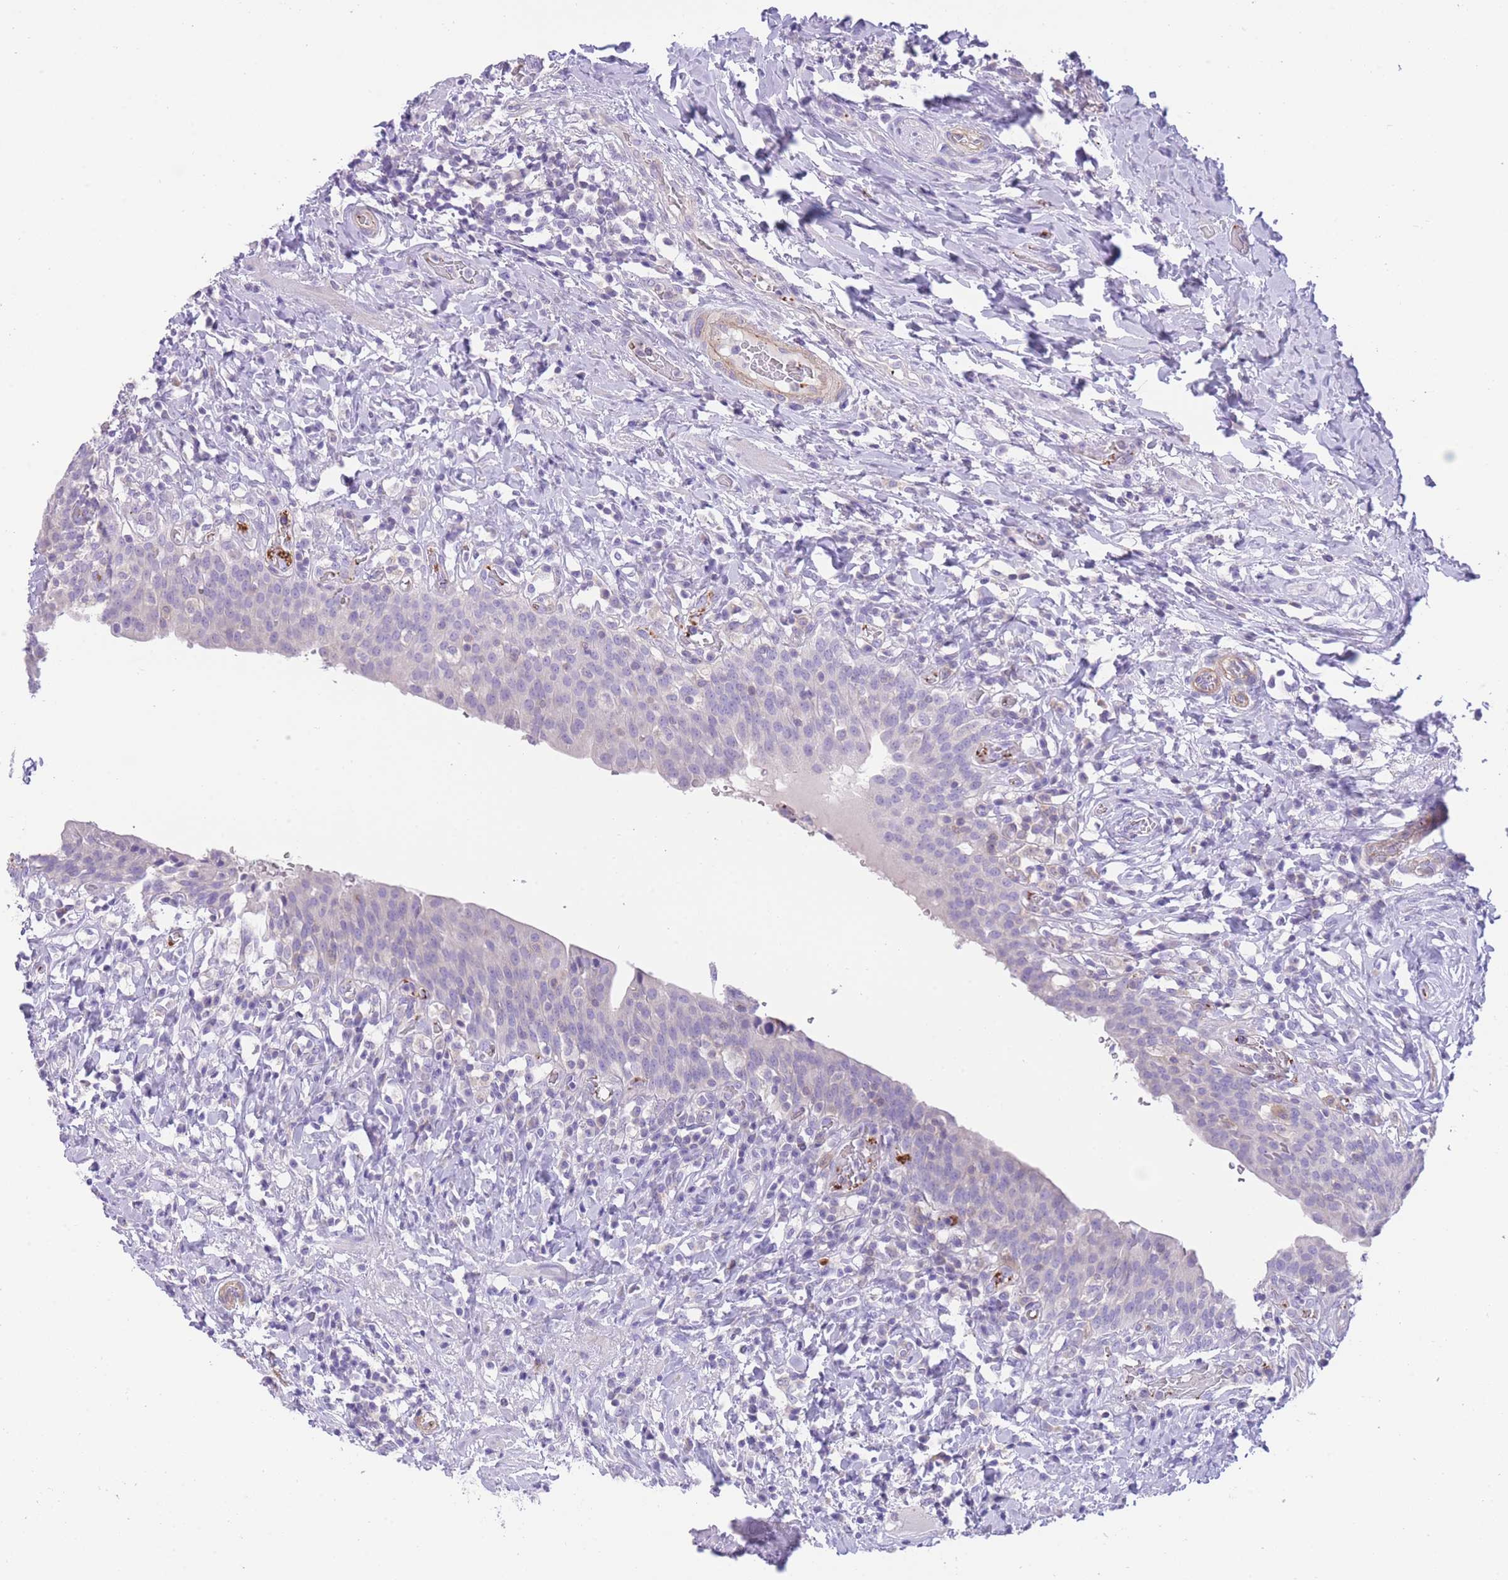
{"staining": {"intensity": "negative", "quantity": "none", "location": "none"}, "tissue": "urinary bladder", "cell_type": "Urothelial cells", "image_type": "normal", "snomed": [{"axis": "morphology", "description": "Normal tissue, NOS"}, {"axis": "morphology", "description": "Inflammation, NOS"}, {"axis": "topography", "description": "Urinary bladder"}], "caption": "Immunohistochemistry (IHC) micrograph of benign urinary bladder: urinary bladder stained with DAB (3,3'-diaminobenzidine) demonstrates no significant protein staining in urothelial cells.", "gene": "ENSG00000289258", "patient": {"sex": "male", "age": 64}}